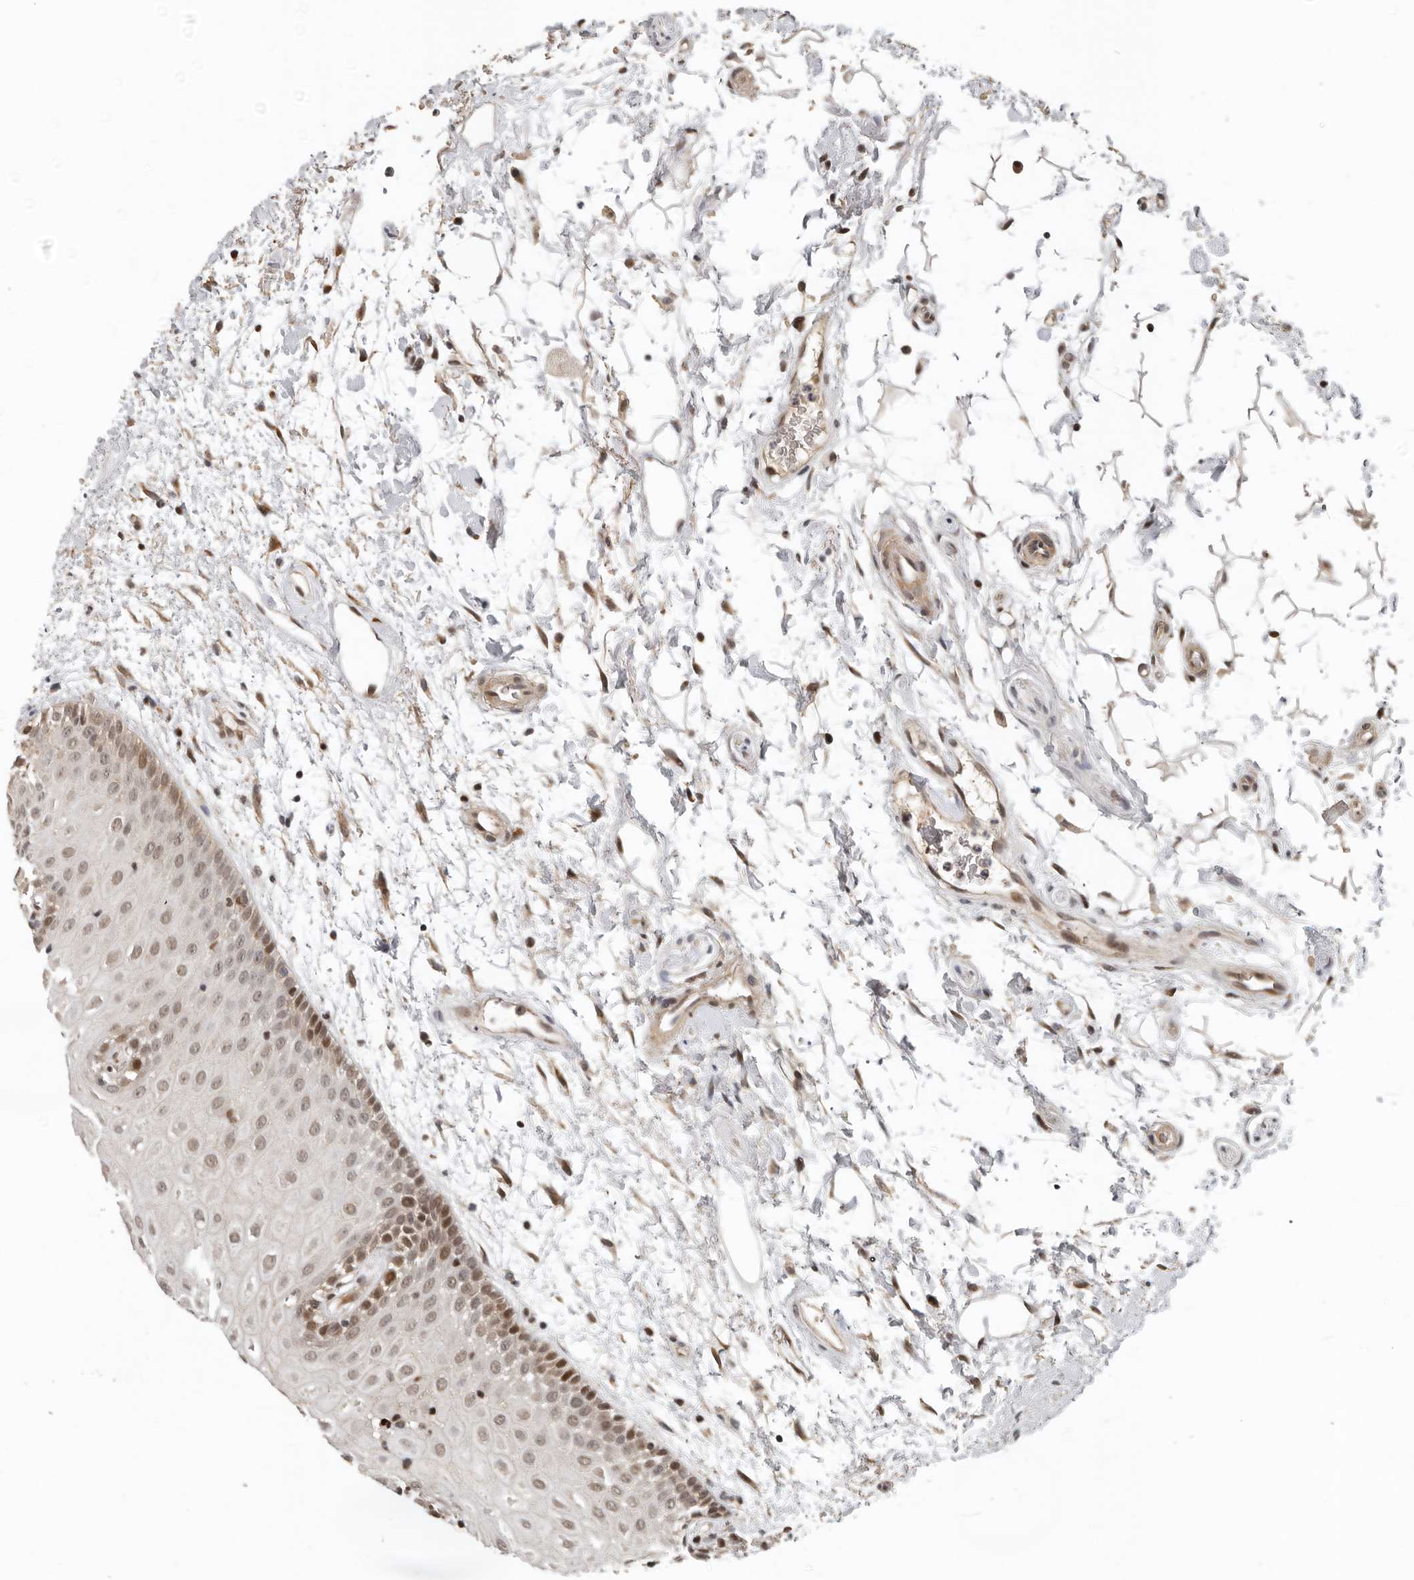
{"staining": {"intensity": "moderate", "quantity": ">75%", "location": "cytoplasmic/membranous,nuclear"}, "tissue": "oral mucosa", "cell_type": "Squamous epithelial cells", "image_type": "normal", "snomed": [{"axis": "morphology", "description": "Normal tissue, NOS"}, {"axis": "topography", "description": "Skeletal muscle"}, {"axis": "topography", "description": "Oral tissue"}, {"axis": "topography", "description": "Peripheral nerve tissue"}], "caption": "Immunohistochemistry (DAB (3,3'-diaminobenzidine)) staining of benign oral mucosa demonstrates moderate cytoplasmic/membranous,nuclear protein expression in approximately >75% of squamous epithelial cells. Ihc stains the protein of interest in brown and the nuclei are stained blue.", "gene": "HENMT1", "patient": {"sex": "female", "age": 84}}